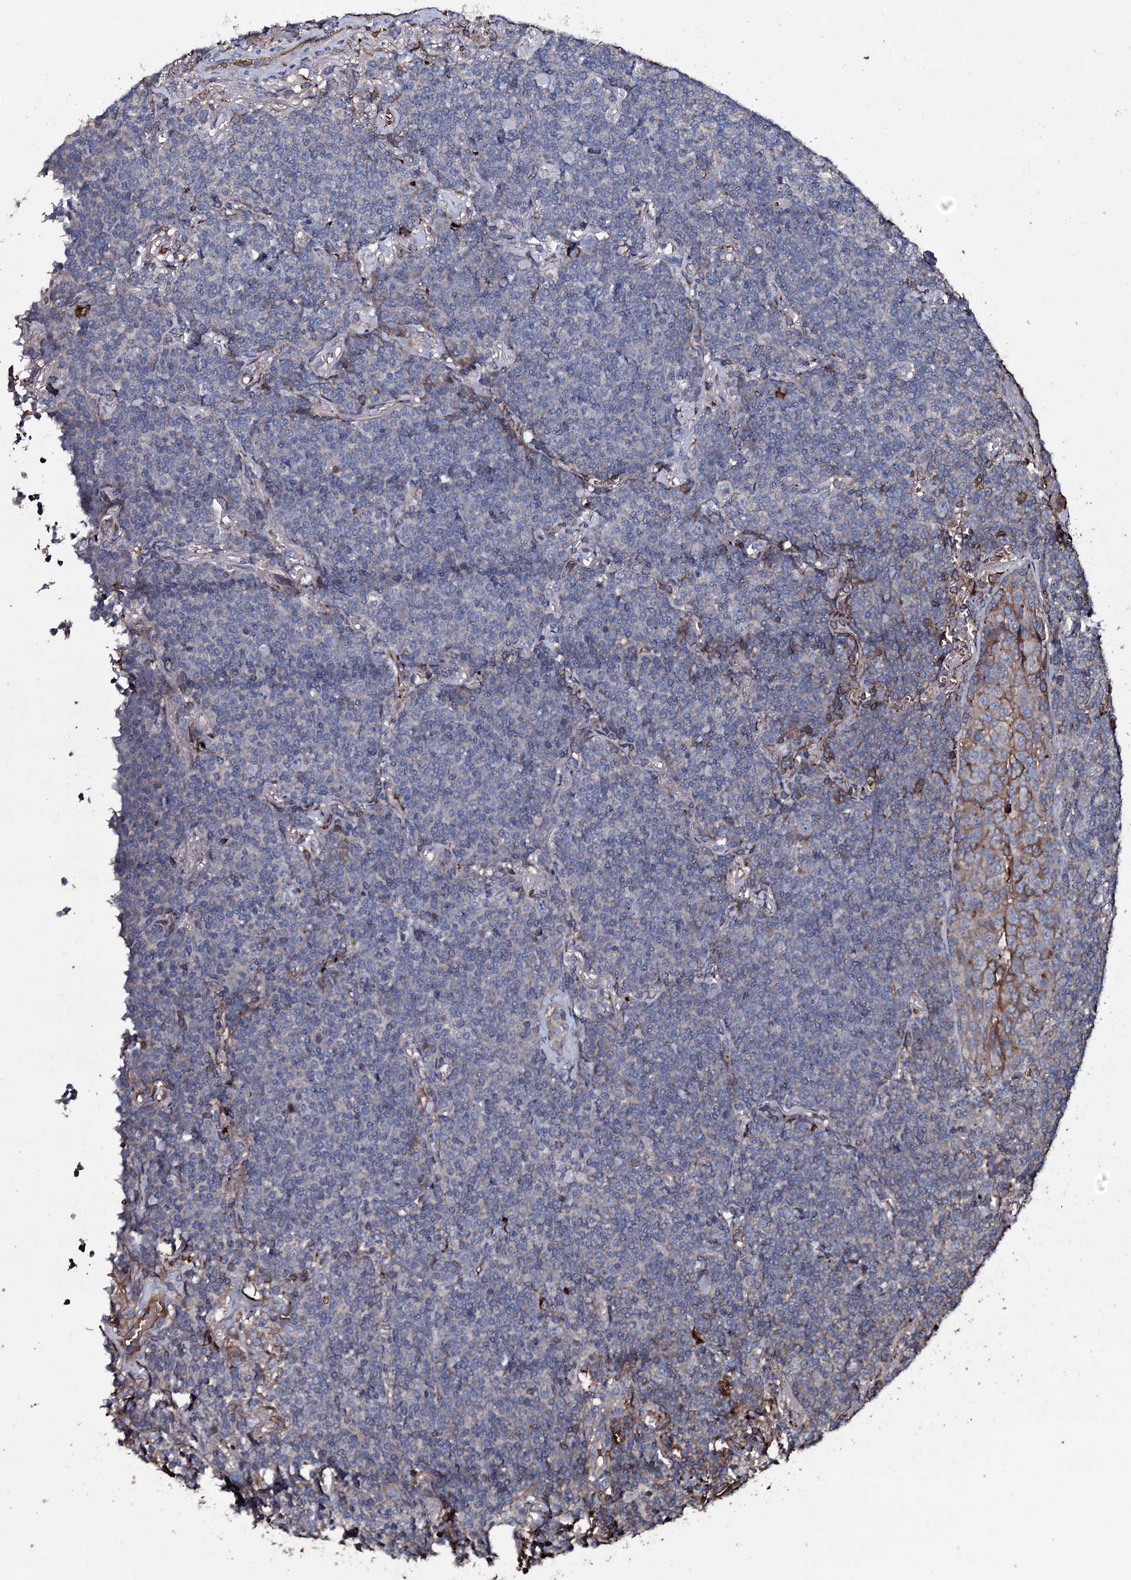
{"staining": {"intensity": "negative", "quantity": "none", "location": "none"}, "tissue": "lymphoma", "cell_type": "Tumor cells", "image_type": "cancer", "snomed": [{"axis": "morphology", "description": "Malignant lymphoma, non-Hodgkin's type, Low grade"}, {"axis": "topography", "description": "Lung"}], "caption": "Immunohistochemistry of low-grade malignant lymphoma, non-Hodgkin's type reveals no staining in tumor cells.", "gene": "ZSWIM8", "patient": {"sex": "female", "age": 71}}